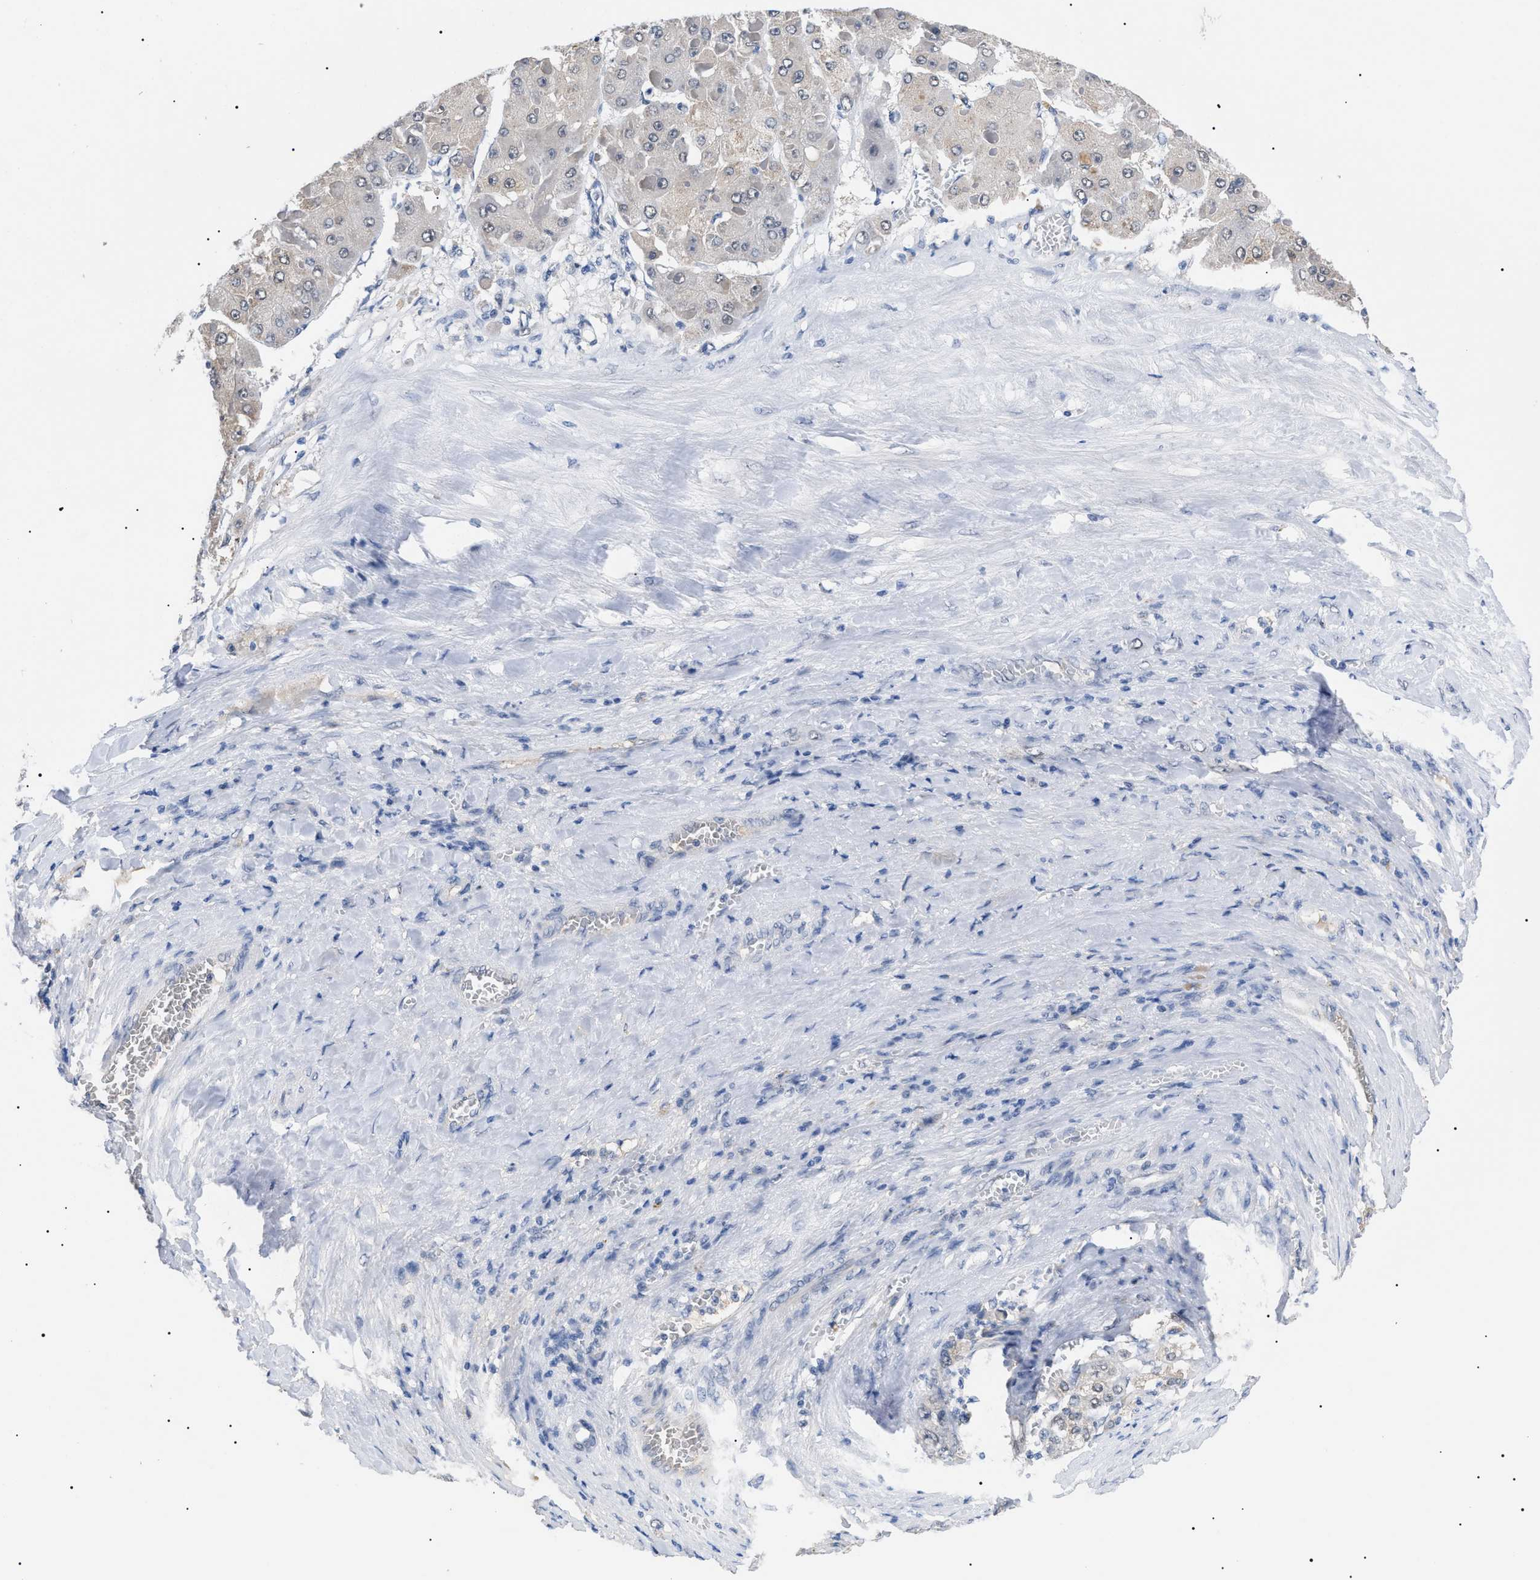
{"staining": {"intensity": "negative", "quantity": "none", "location": "none"}, "tissue": "liver cancer", "cell_type": "Tumor cells", "image_type": "cancer", "snomed": [{"axis": "morphology", "description": "Carcinoma, Hepatocellular, NOS"}, {"axis": "topography", "description": "Liver"}], "caption": "Tumor cells show no significant positivity in liver hepatocellular carcinoma.", "gene": "PRRT2", "patient": {"sex": "female", "age": 73}}